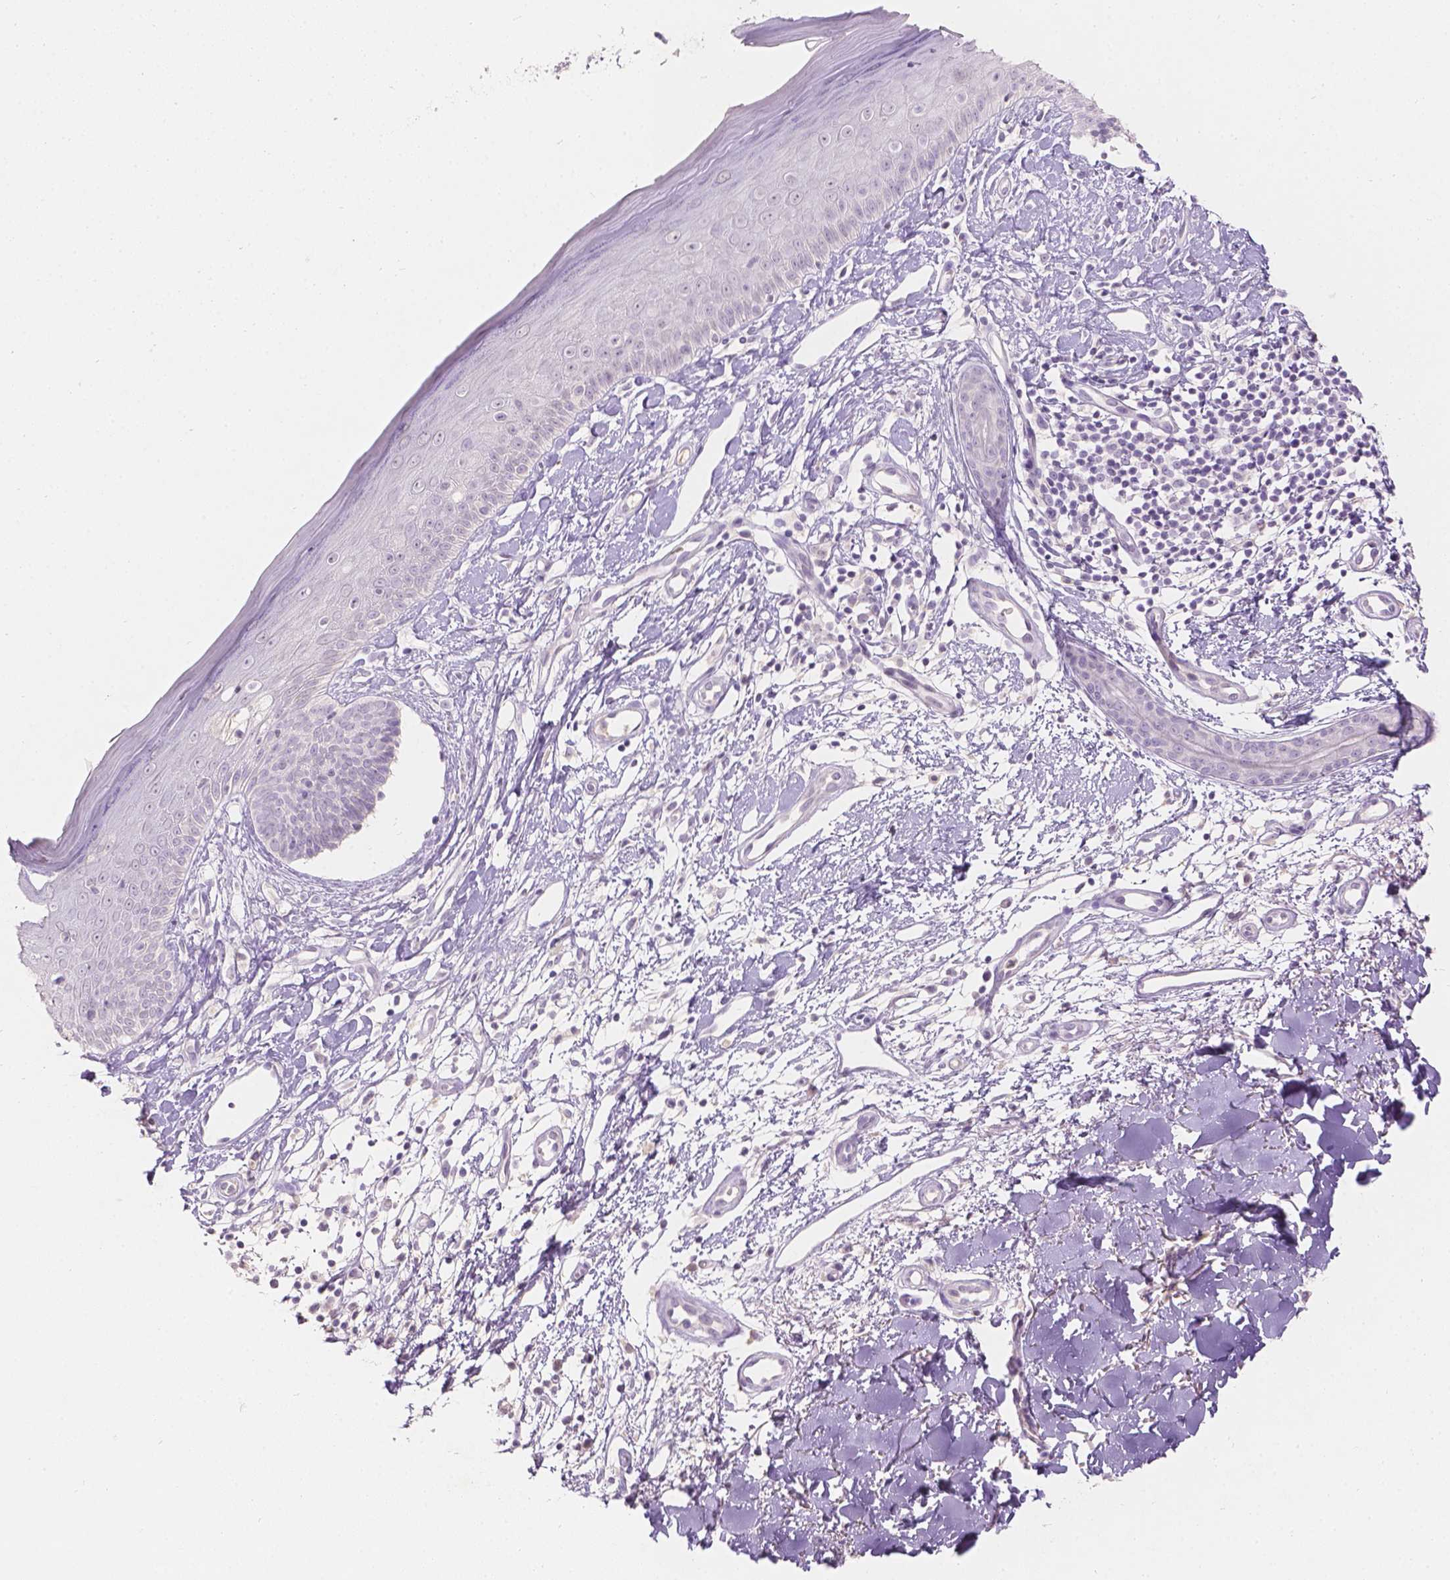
{"staining": {"intensity": "negative", "quantity": "none", "location": "none"}, "tissue": "skin cancer", "cell_type": "Tumor cells", "image_type": "cancer", "snomed": [{"axis": "morphology", "description": "Basal cell carcinoma"}, {"axis": "topography", "description": "Skin"}], "caption": "The image reveals no significant expression in tumor cells of skin basal cell carcinoma. (DAB immunohistochemistry (IHC), high magnification).", "gene": "DCAF4L1", "patient": {"sex": "male", "age": 51}}